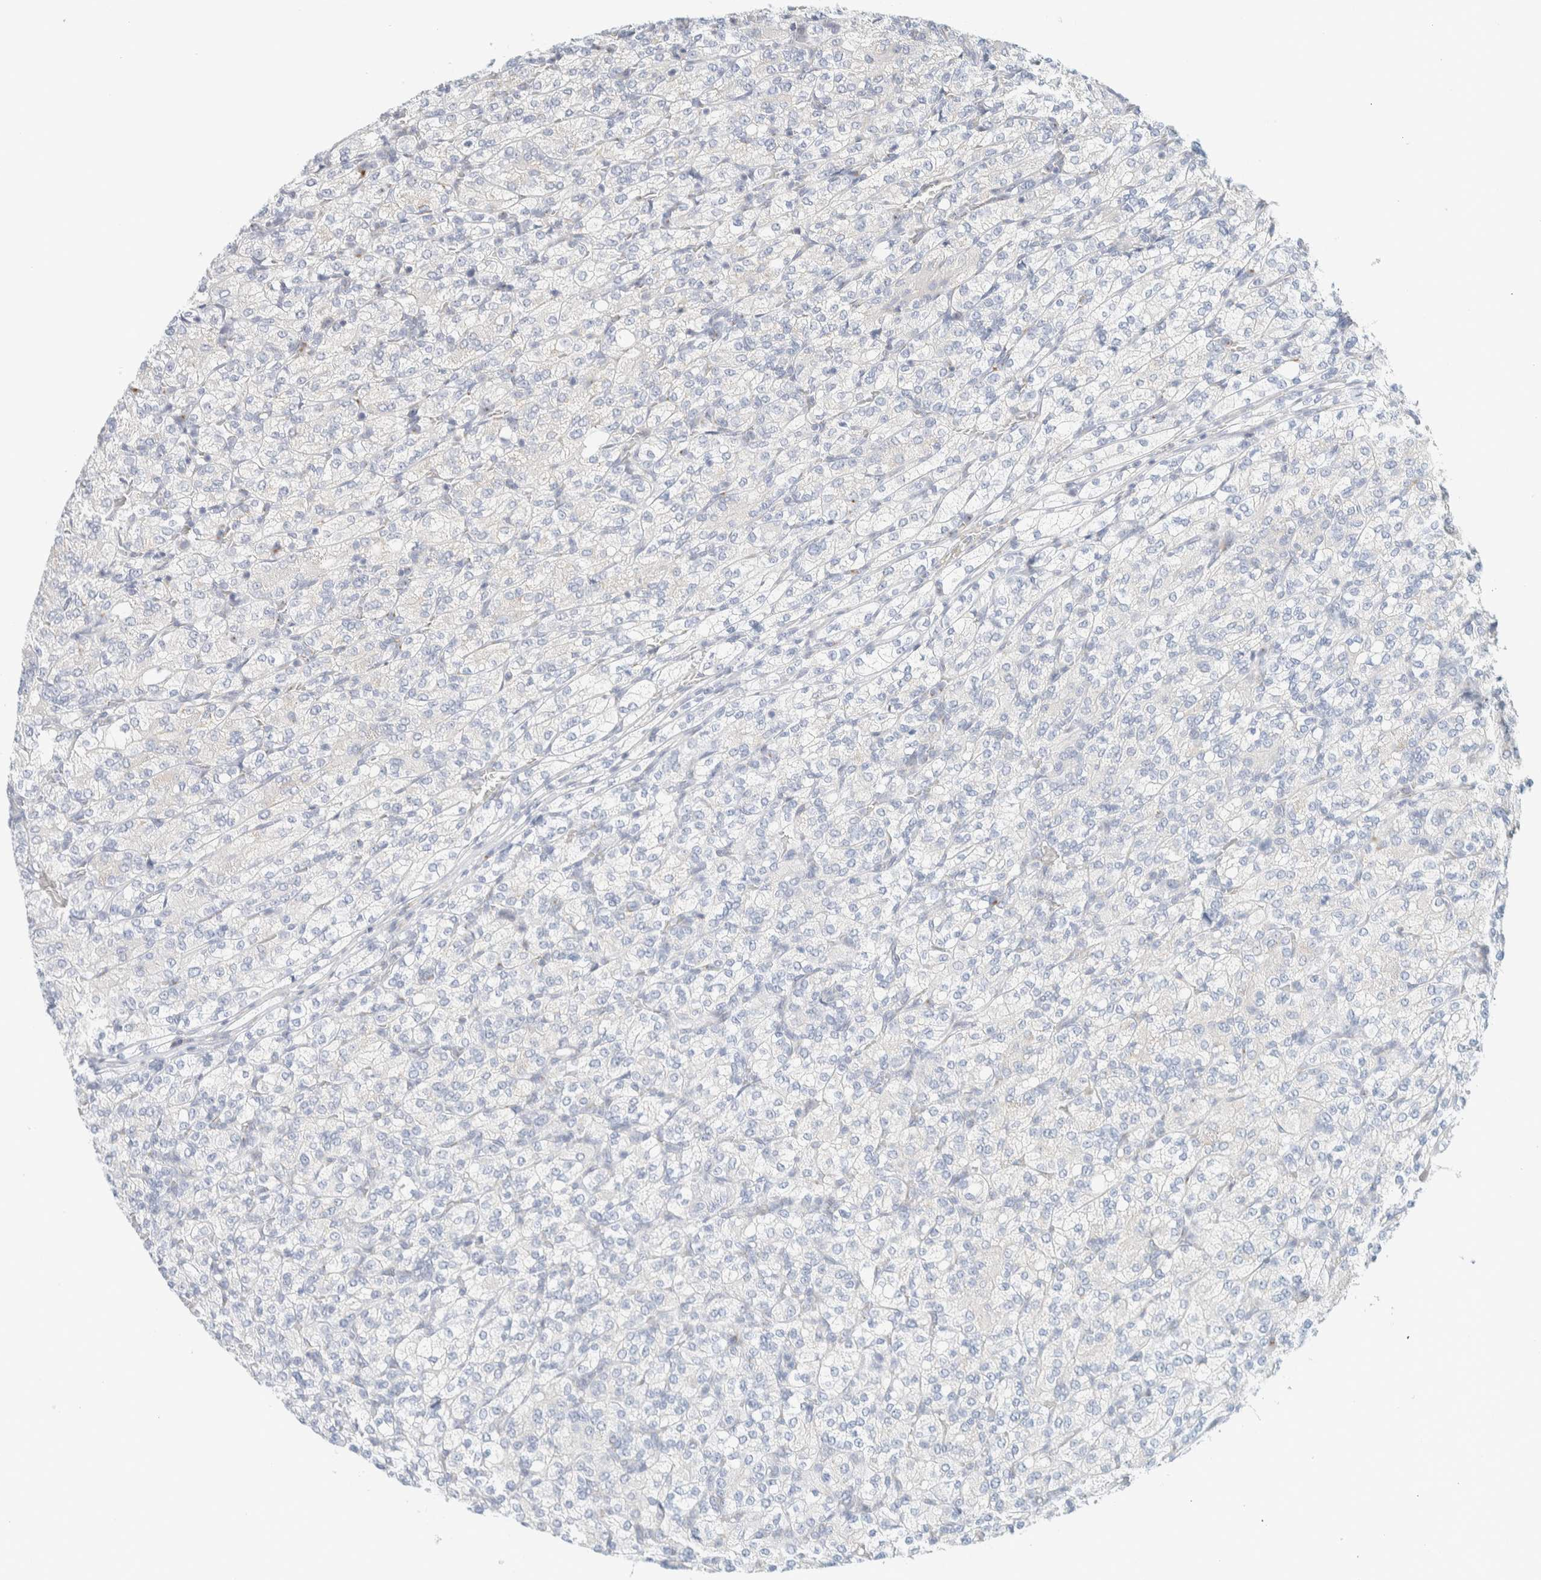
{"staining": {"intensity": "negative", "quantity": "none", "location": "none"}, "tissue": "renal cancer", "cell_type": "Tumor cells", "image_type": "cancer", "snomed": [{"axis": "morphology", "description": "Adenocarcinoma, NOS"}, {"axis": "topography", "description": "Kidney"}], "caption": "Tumor cells show no significant protein expression in renal cancer (adenocarcinoma).", "gene": "SPNS3", "patient": {"sex": "male", "age": 77}}